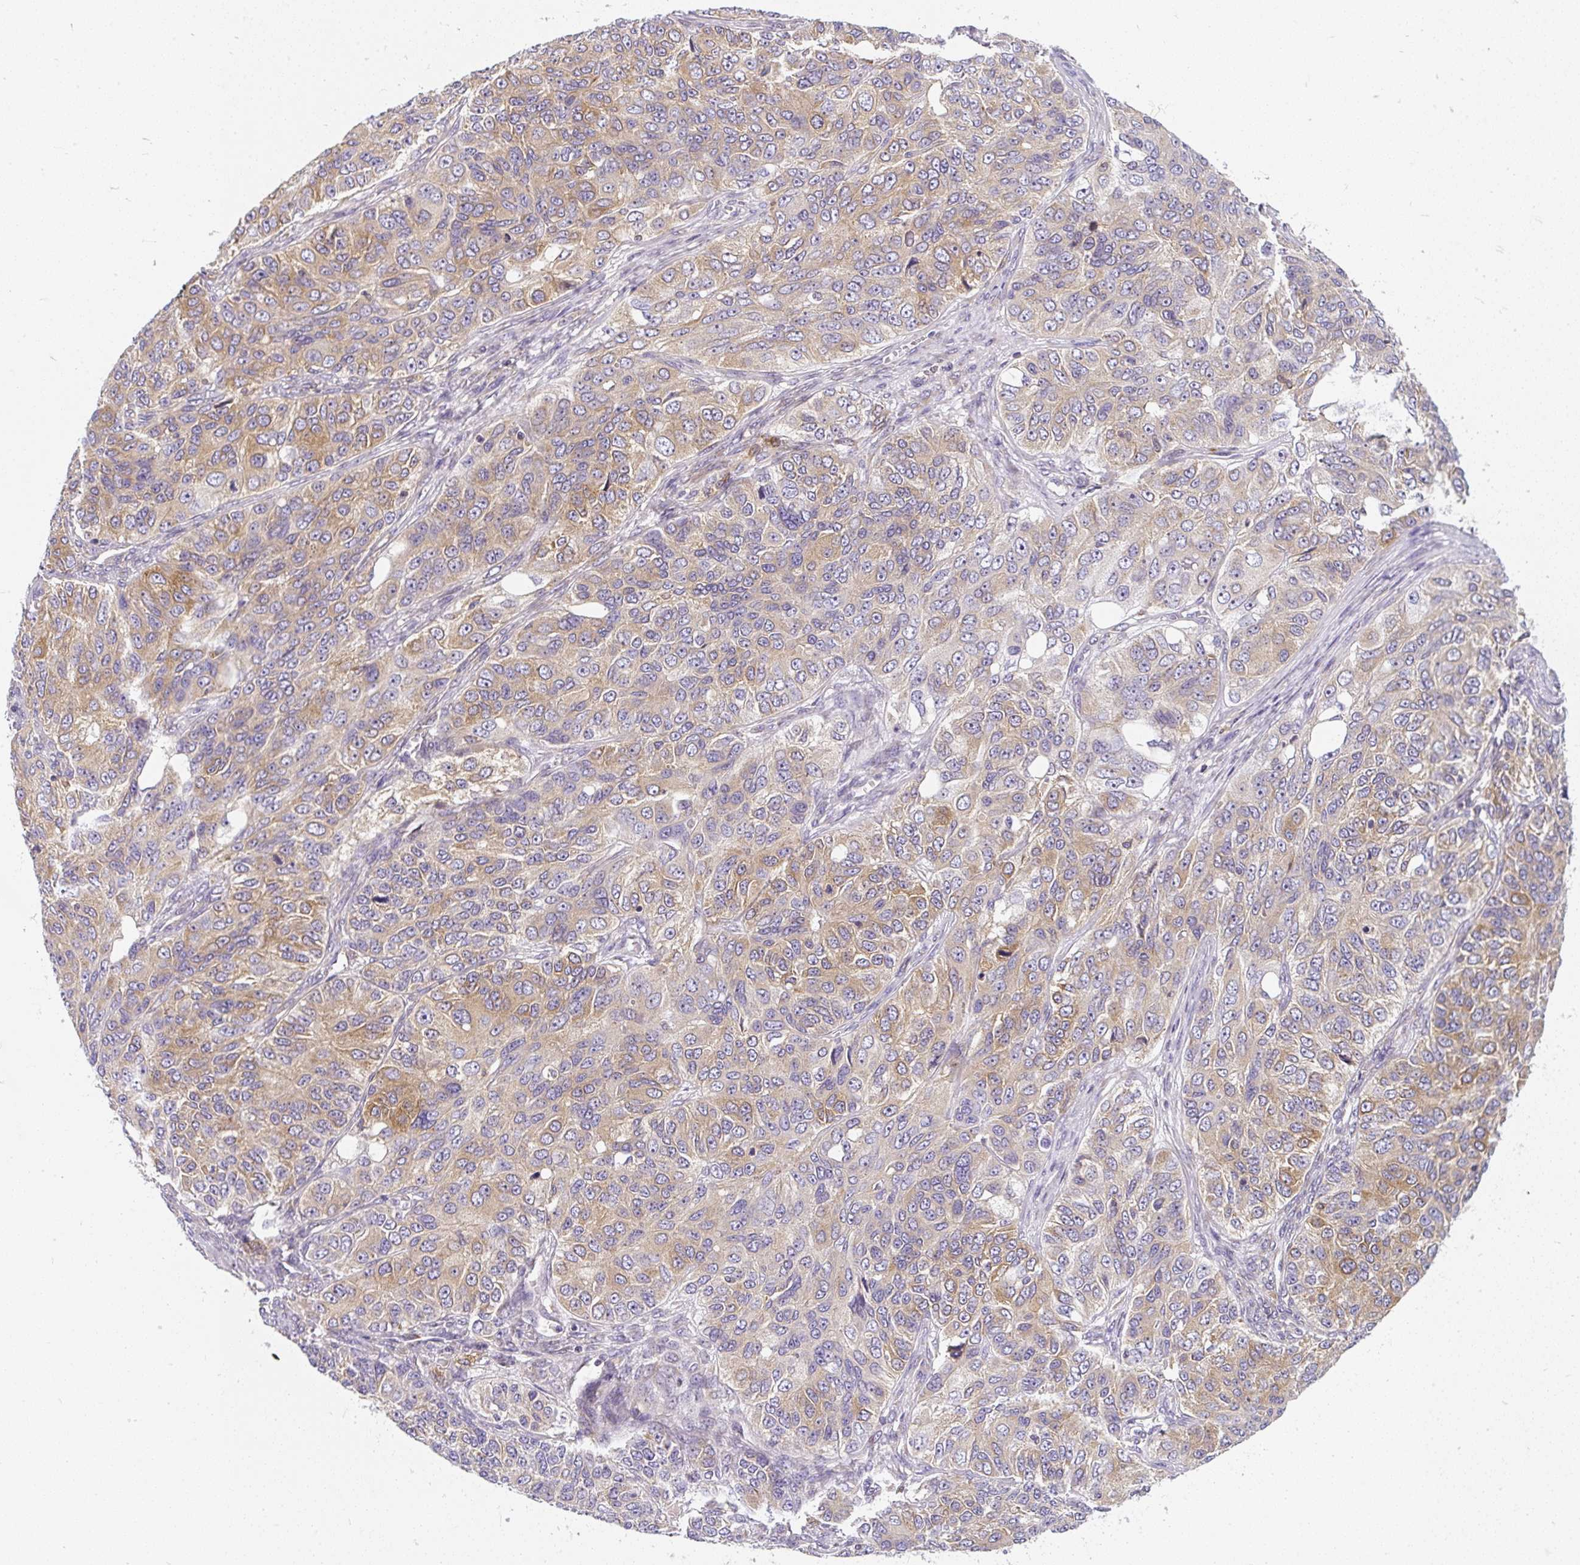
{"staining": {"intensity": "moderate", "quantity": "<25%", "location": "cytoplasmic/membranous"}, "tissue": "ovarian cancer", "cell_type": "Tumor cells", "image_type": "cancer", "snomed": [{"axis": "morphology", "description": "Carcinoma, endometroid"}, {"axis": "topography", "description": "Ovary"}], "caption": "Immunohistochemistry (IHC) image of neoplastic tissue: ovarian cancer stained using immunohistochemistry reveals low levels of moderate protein expression localized specifically in the cytoplasmic/membranous of tumor cells, appearing as a cytoplasmic/membranous brown color.", "gene": "CYP20A1", "patient": {"sex": "female", "age": 51}}